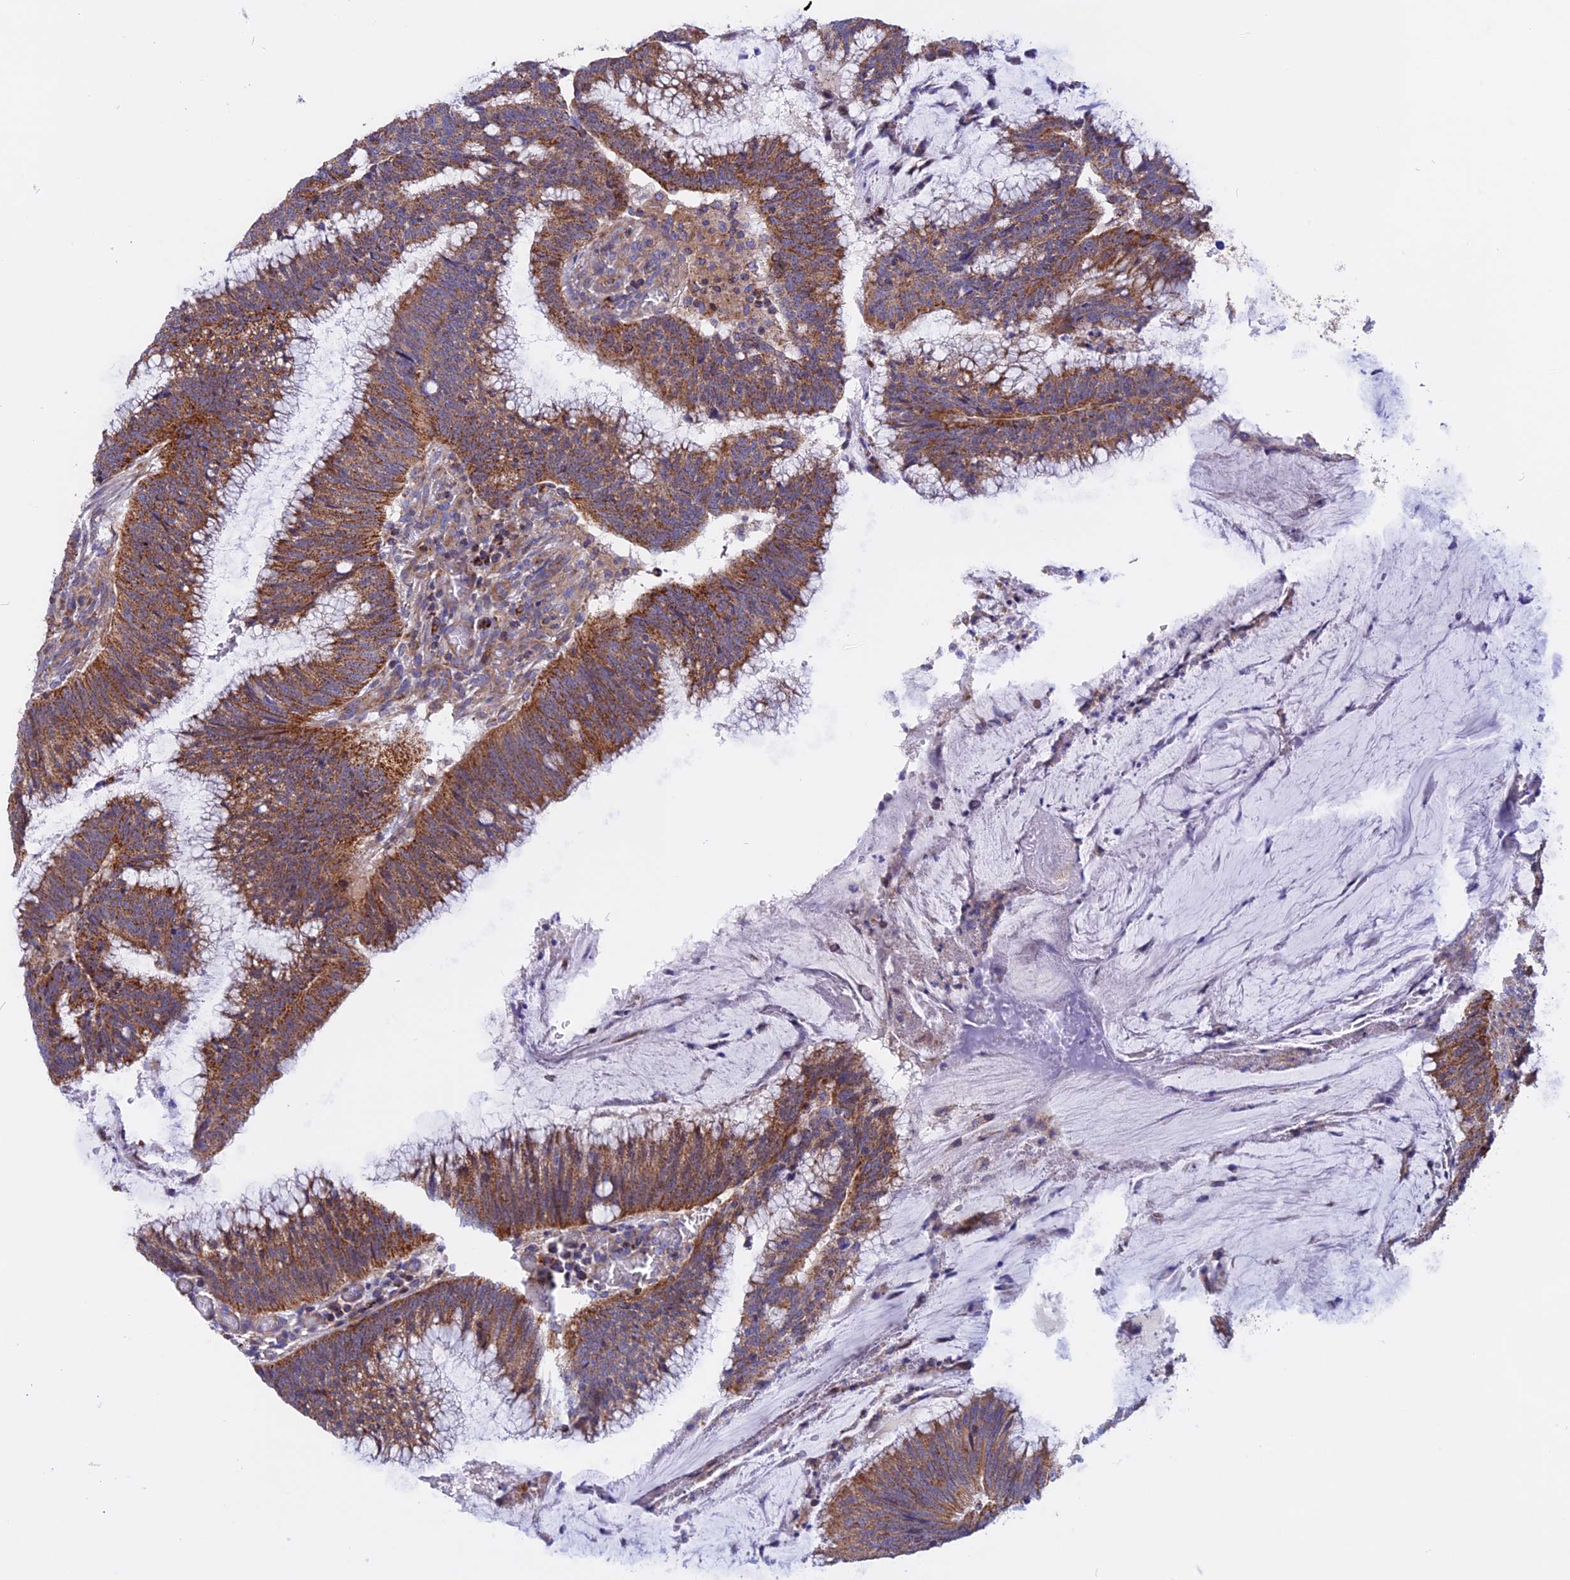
{"staining": {"intensity": "moderate", "quantity": ">75%", "location": "cytoplasmic/membranous"}, "tissue": "colorectal cancer", "cell_type": "Tumor cells", "image_type": "cancer", "snomed": [{"axis": "morphology", "description": "Adenocarcinoma, NOS"}, {"axis": "topography", "description": "Rectum"}], "caption": "Colorectal adenocarcinoma stained with a brown dye displays moderate cytoplasmic/membranous positive positivity in approximately >75% of tumor cells.", "gene": "GCDH", "patient": {"sex": "female", "age": 77}}